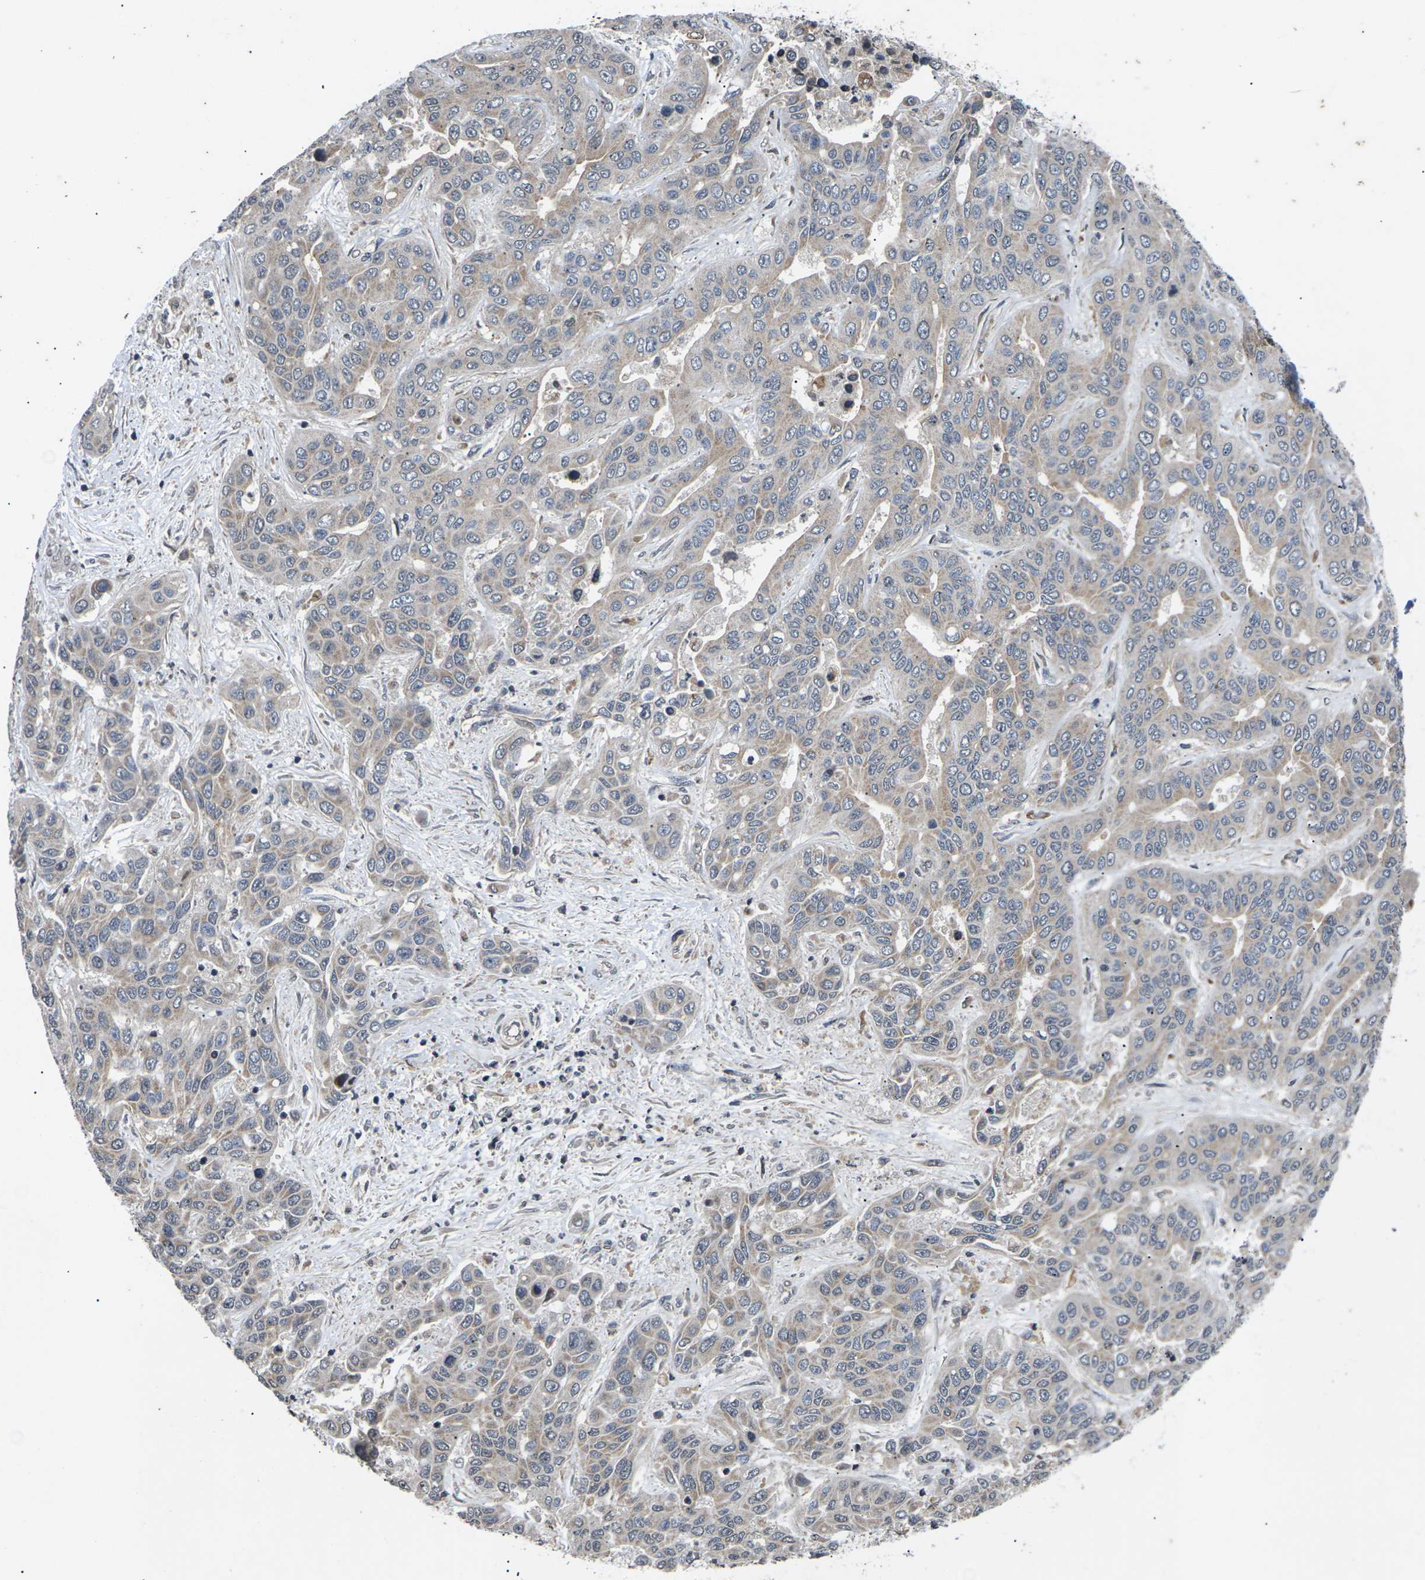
{"staining": {"intensity": "weak", "quantity": ">75%", "location": "cytoplasmic/membranous"}, "tissue": "liver cancer", "cell_type": "Tumor cells", "image_type": "cancer", "snomed": [{"axis": "morphology", "description": "Cholangiocarcinoma"}, {"axis": "topography", "description": "Liver"}], "caption": "This is a micrograph of immunohistochemistry (IHC) staining of liver cancer (cholangiocarcinoma), which shows weak staining in the cytoplasmic/membranous of tumor cells.", "gene": "DKK2", "patient": {"sex": "female", "age": 52}}